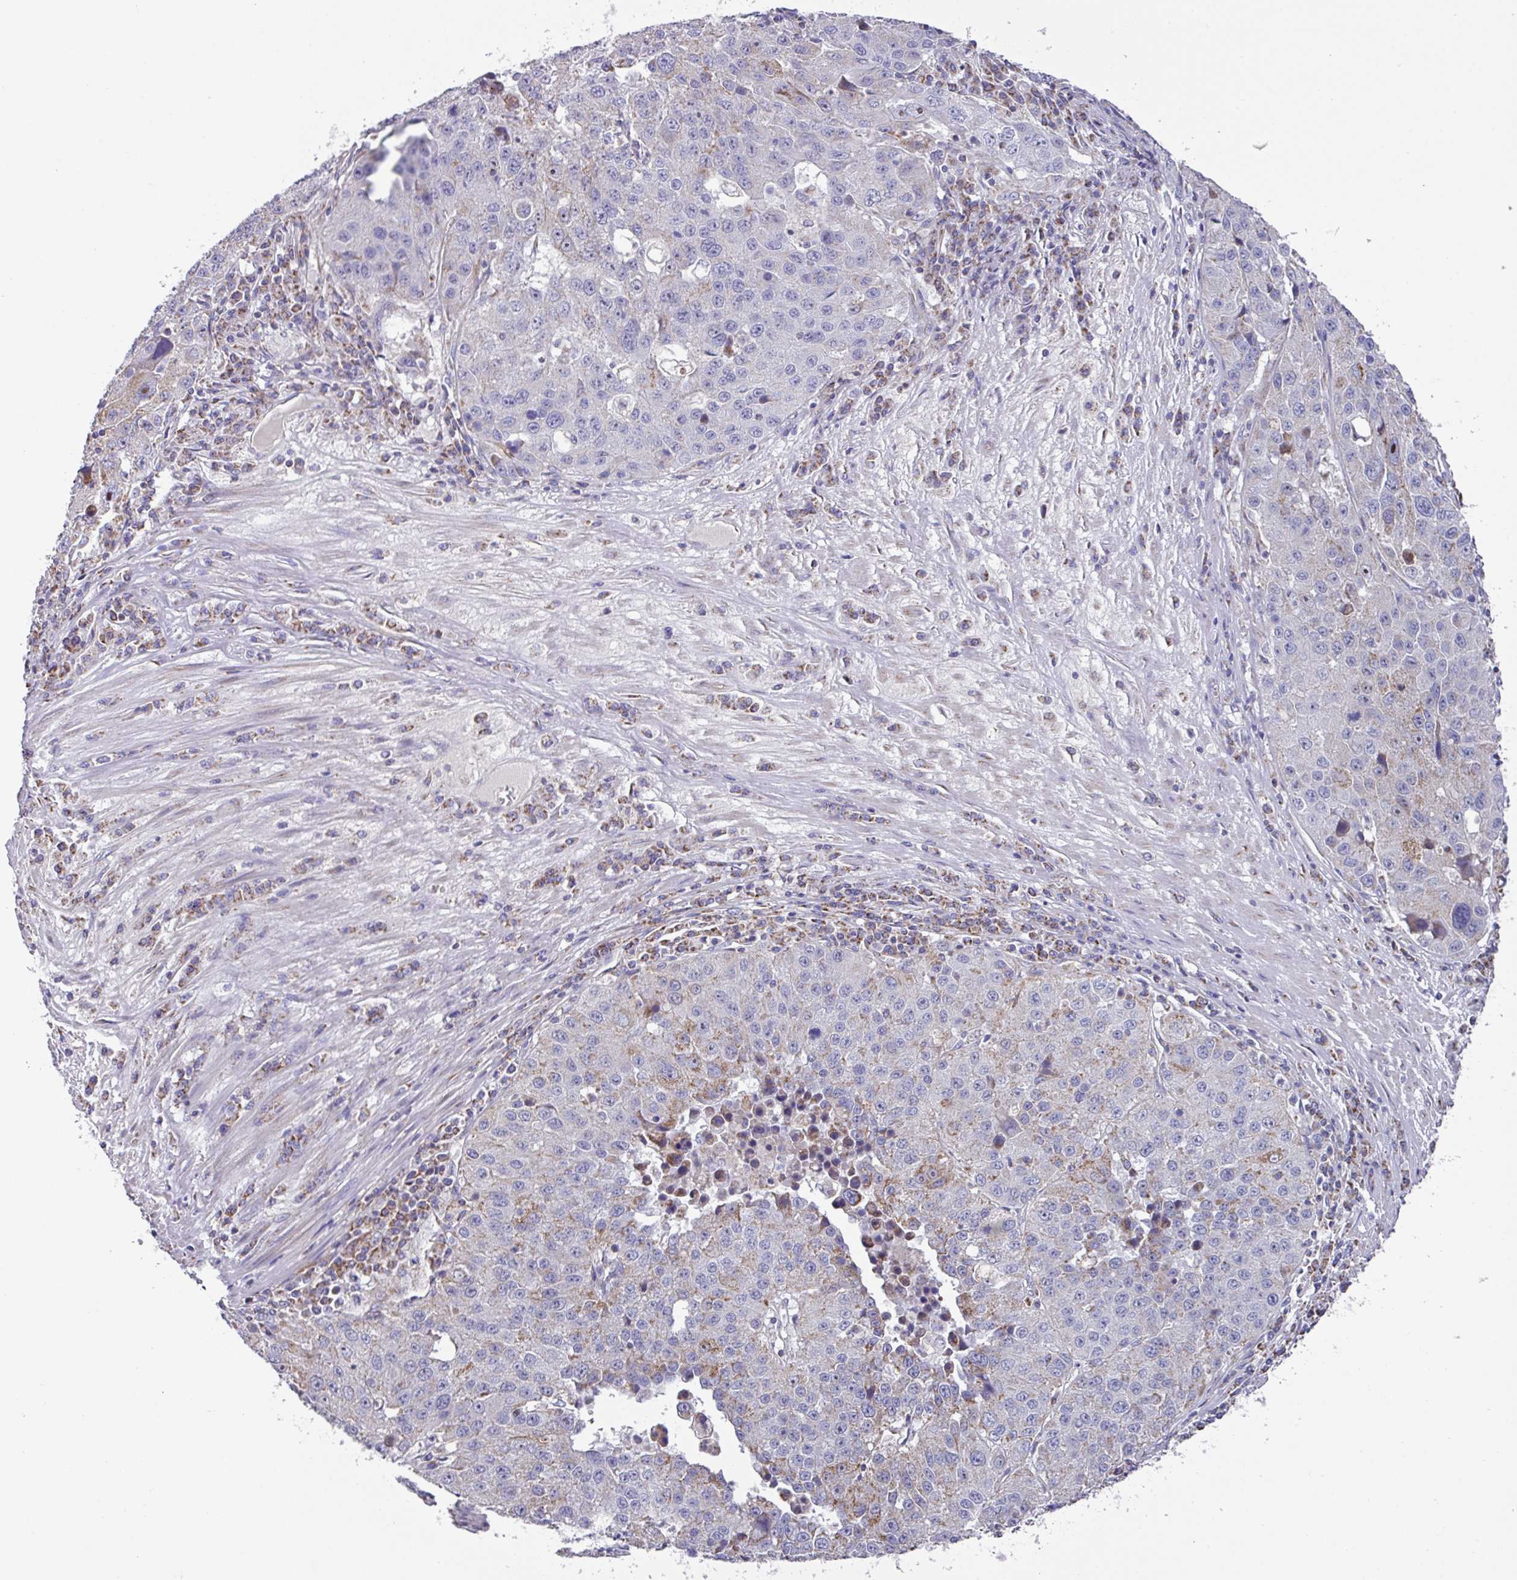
{"staining": {"intensity": "moderate", "quantity": "<25%", "location": "cytoplasmic/membranous"}, "tissue": "stomach cancer", "cell_type": "Tumor cells", "image_type": "cancer", "snomed": [{"axis": "morphology", "description": "Adenocarcinoma, NOS"}, {"axis": "topography", "description": "Stomach"}], "caption": "Protein analysis of stomach adenocarcinoma tissue shows moderate cytoplasmic/membranous staining in approximately <25% of tumor cells.", "gene": "MT-ND4", "patient": {"sex": "male", "age": 71}}